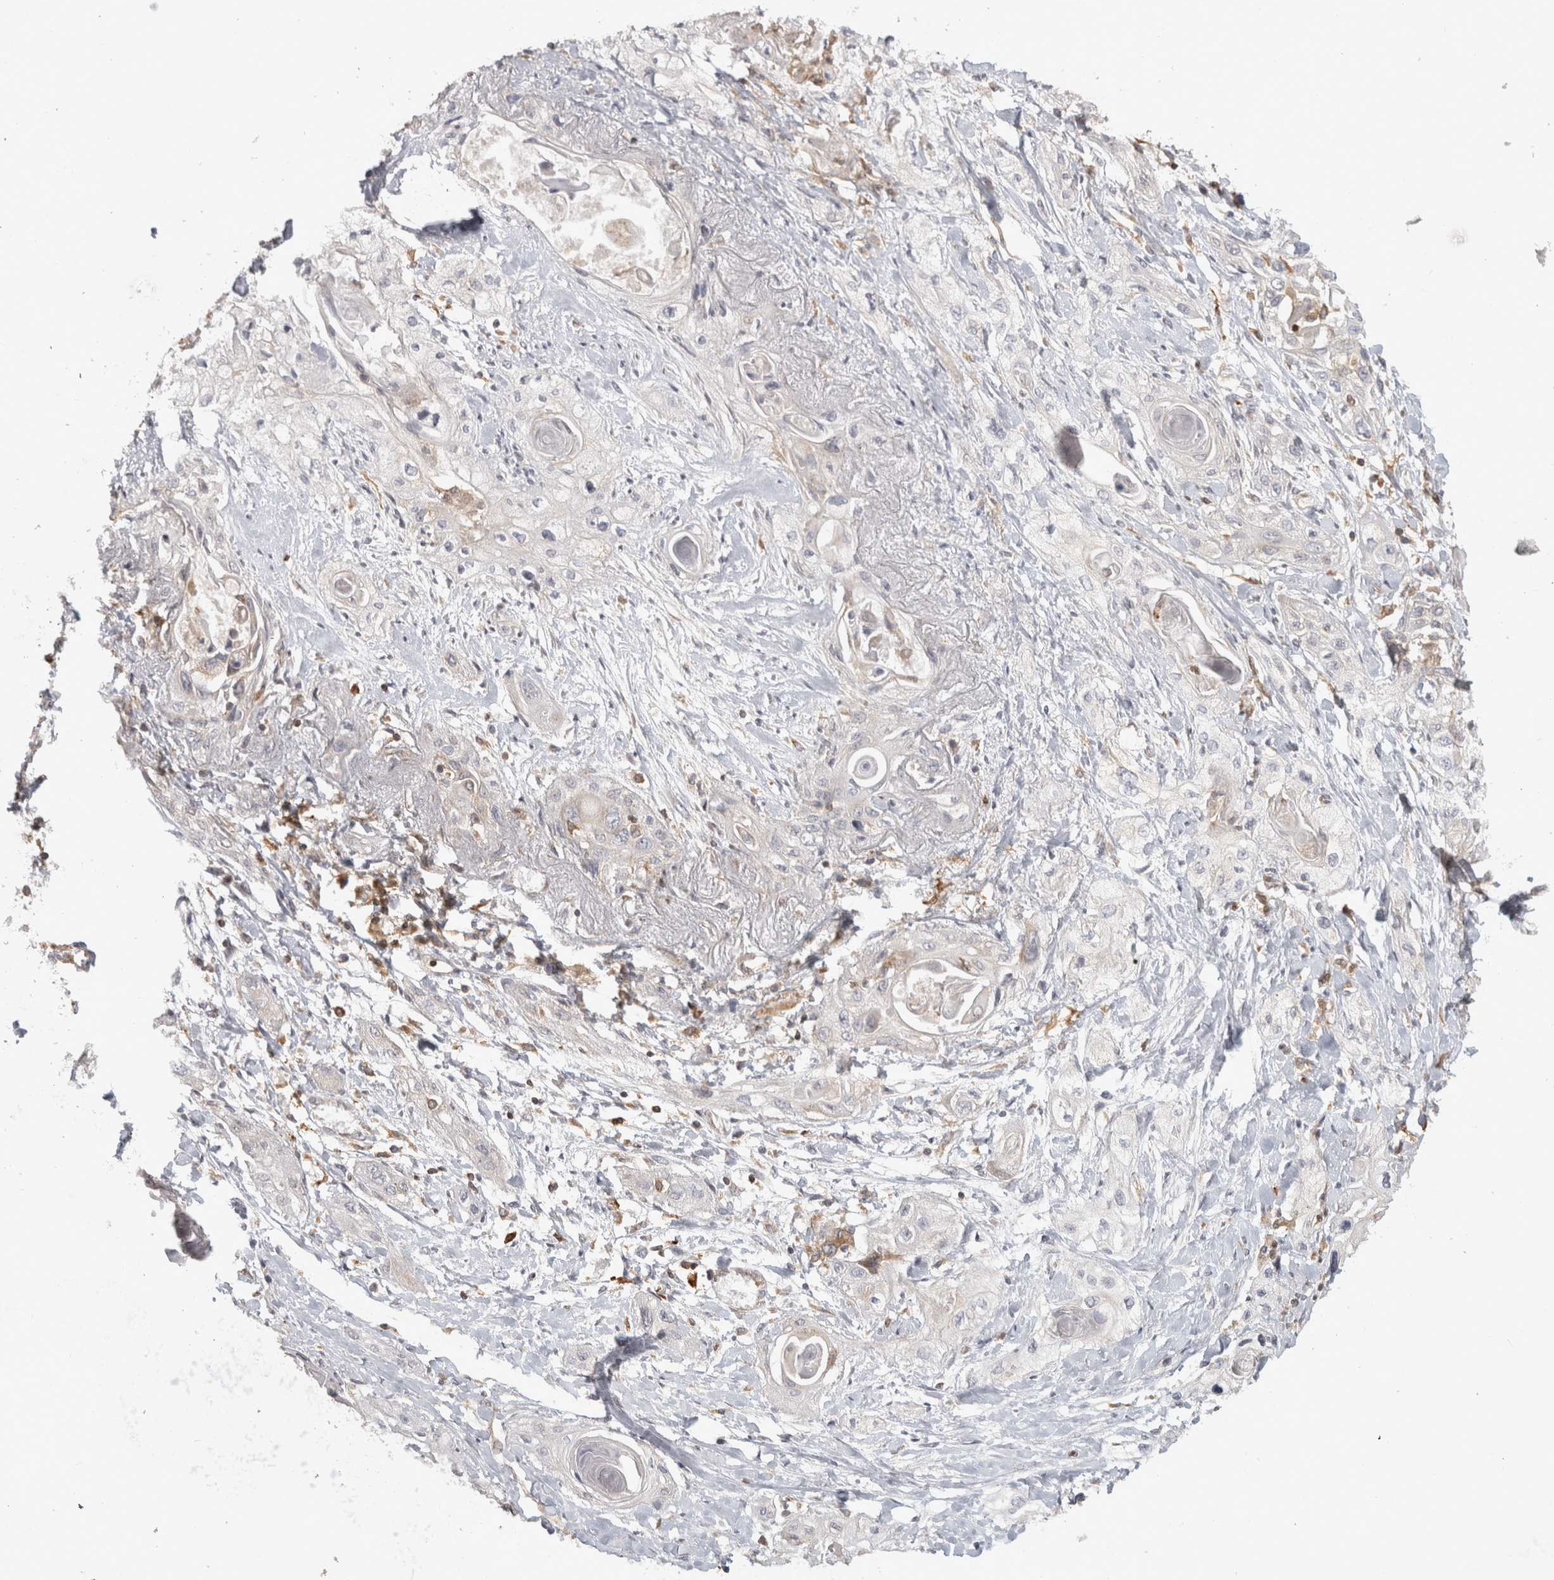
{"staining": {"intensity": "negative", "quantity": "none", "location": "none"}, "tissue": "lung cancer", "cell_type": "Tumor cells", "image_type": "cancer", "snomed": [{"axis": "morphology", "description": "Squamous cell carcinoma, NOS"}, {"axis": "topography", "description": "Lung"}], "caption": "High magnification brightfield microscopy of lung cancer stained with DAB (brown) and counterstained with hematoxylin (blue): tumor cells show no significant staining. (DAB IHC, high magnification).", "gene": "HLA-E", "patient": {"sex": "female", "age": 47}}